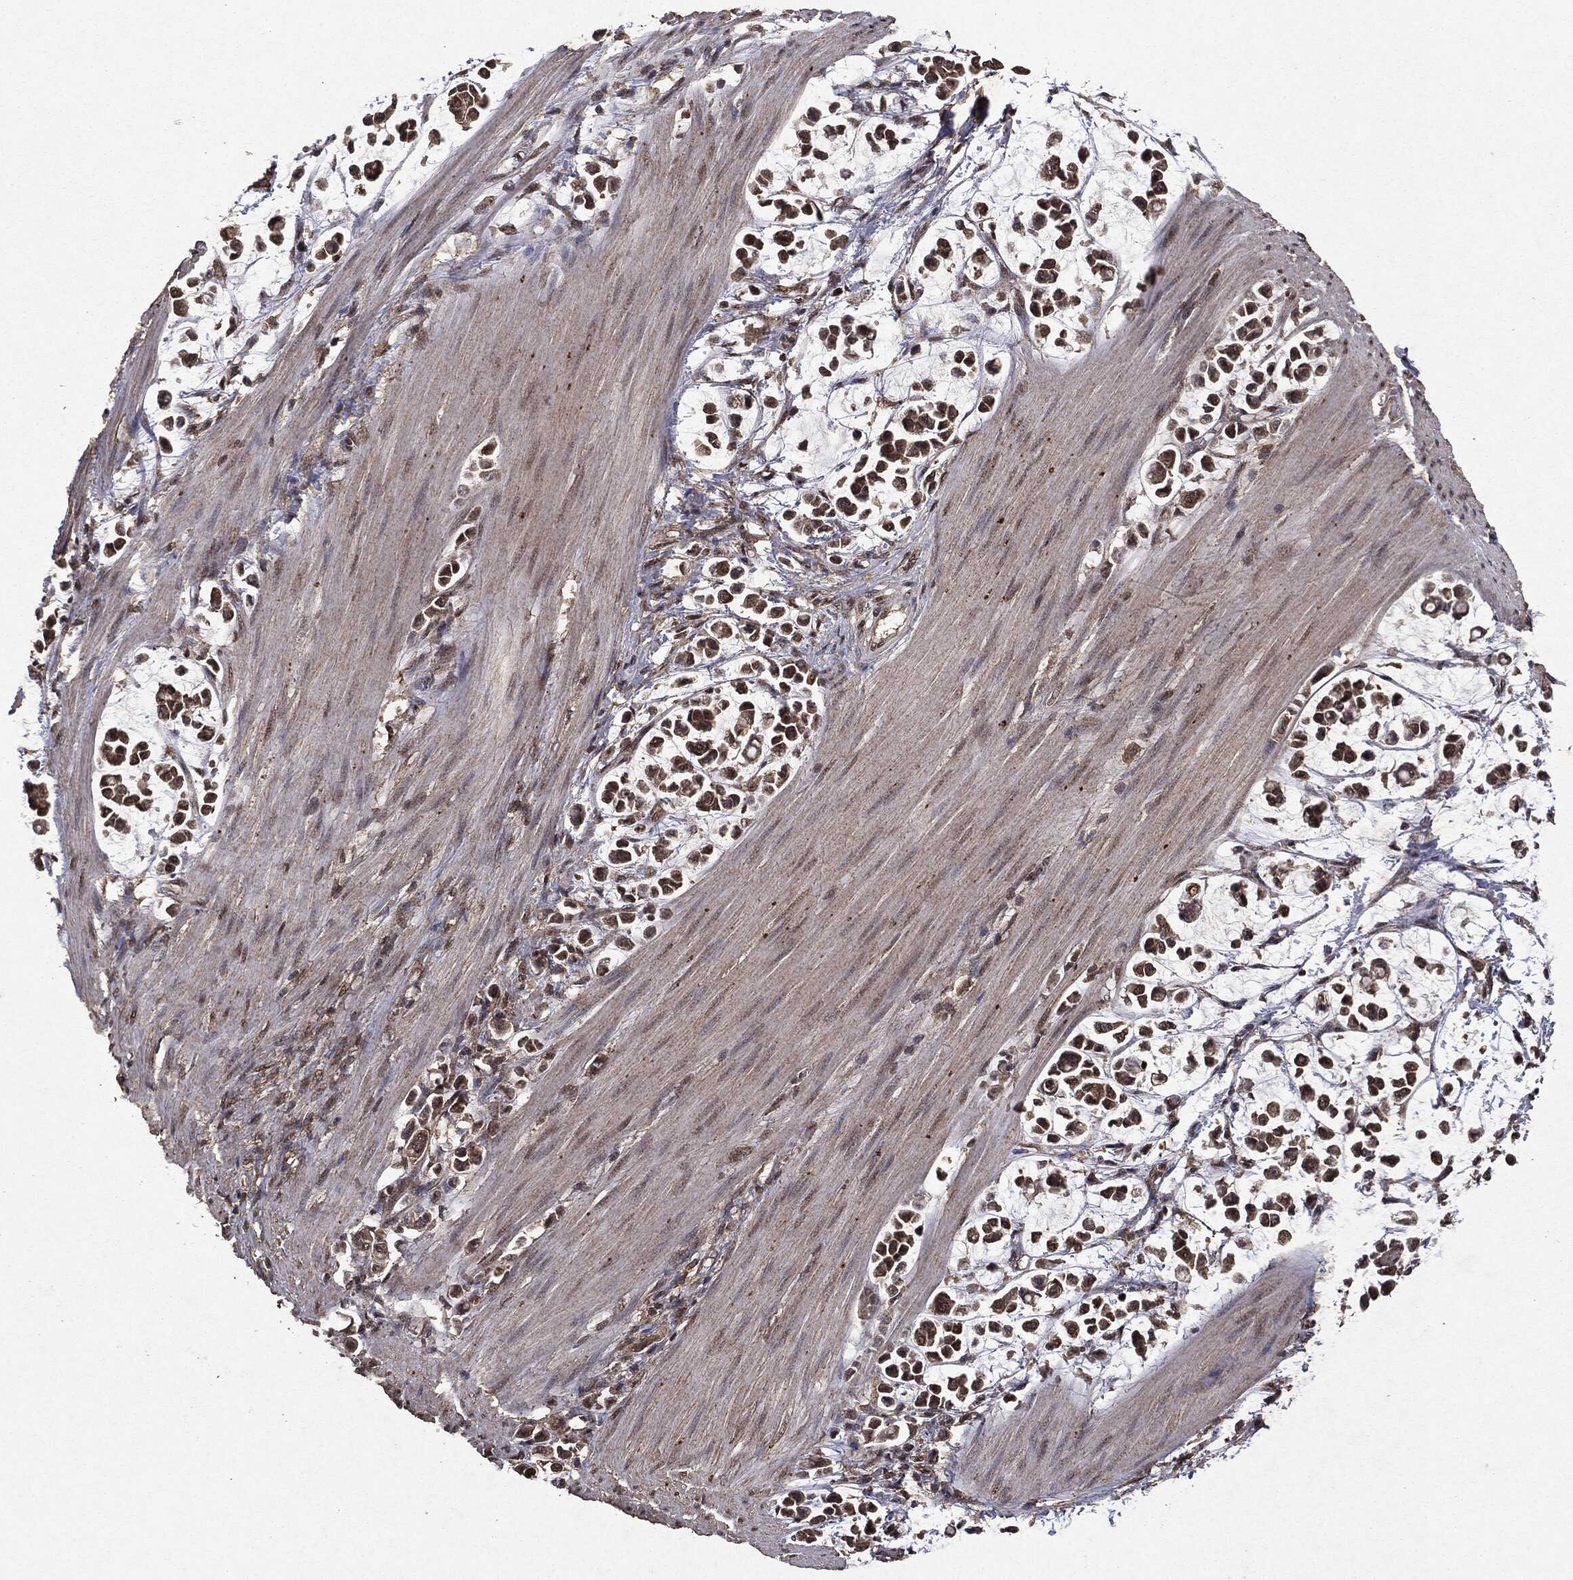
{"staining": {"intensity": "moderate", "quantity": "25%-75%", "location": "cytoplasmic/membranous"}, "tissue": "stomach cancer", "cell_type": "Tumor cells", "image_type": "cancer", "snomed": [{"axis": "morphology", "description": "Adenocarcinoma, NOS"}, {"axis": "topography", "description": "Stomach"}], "caption": "Immunohistochemical staining of stomach cancer (adenocarcinoma) demonstrates medium levels of moderate cytoplasmic/membranous staining in about 25%-75% of tumor cells.", "gene": "PEBP1", "patient": {"sex": "male", "age": 82}}